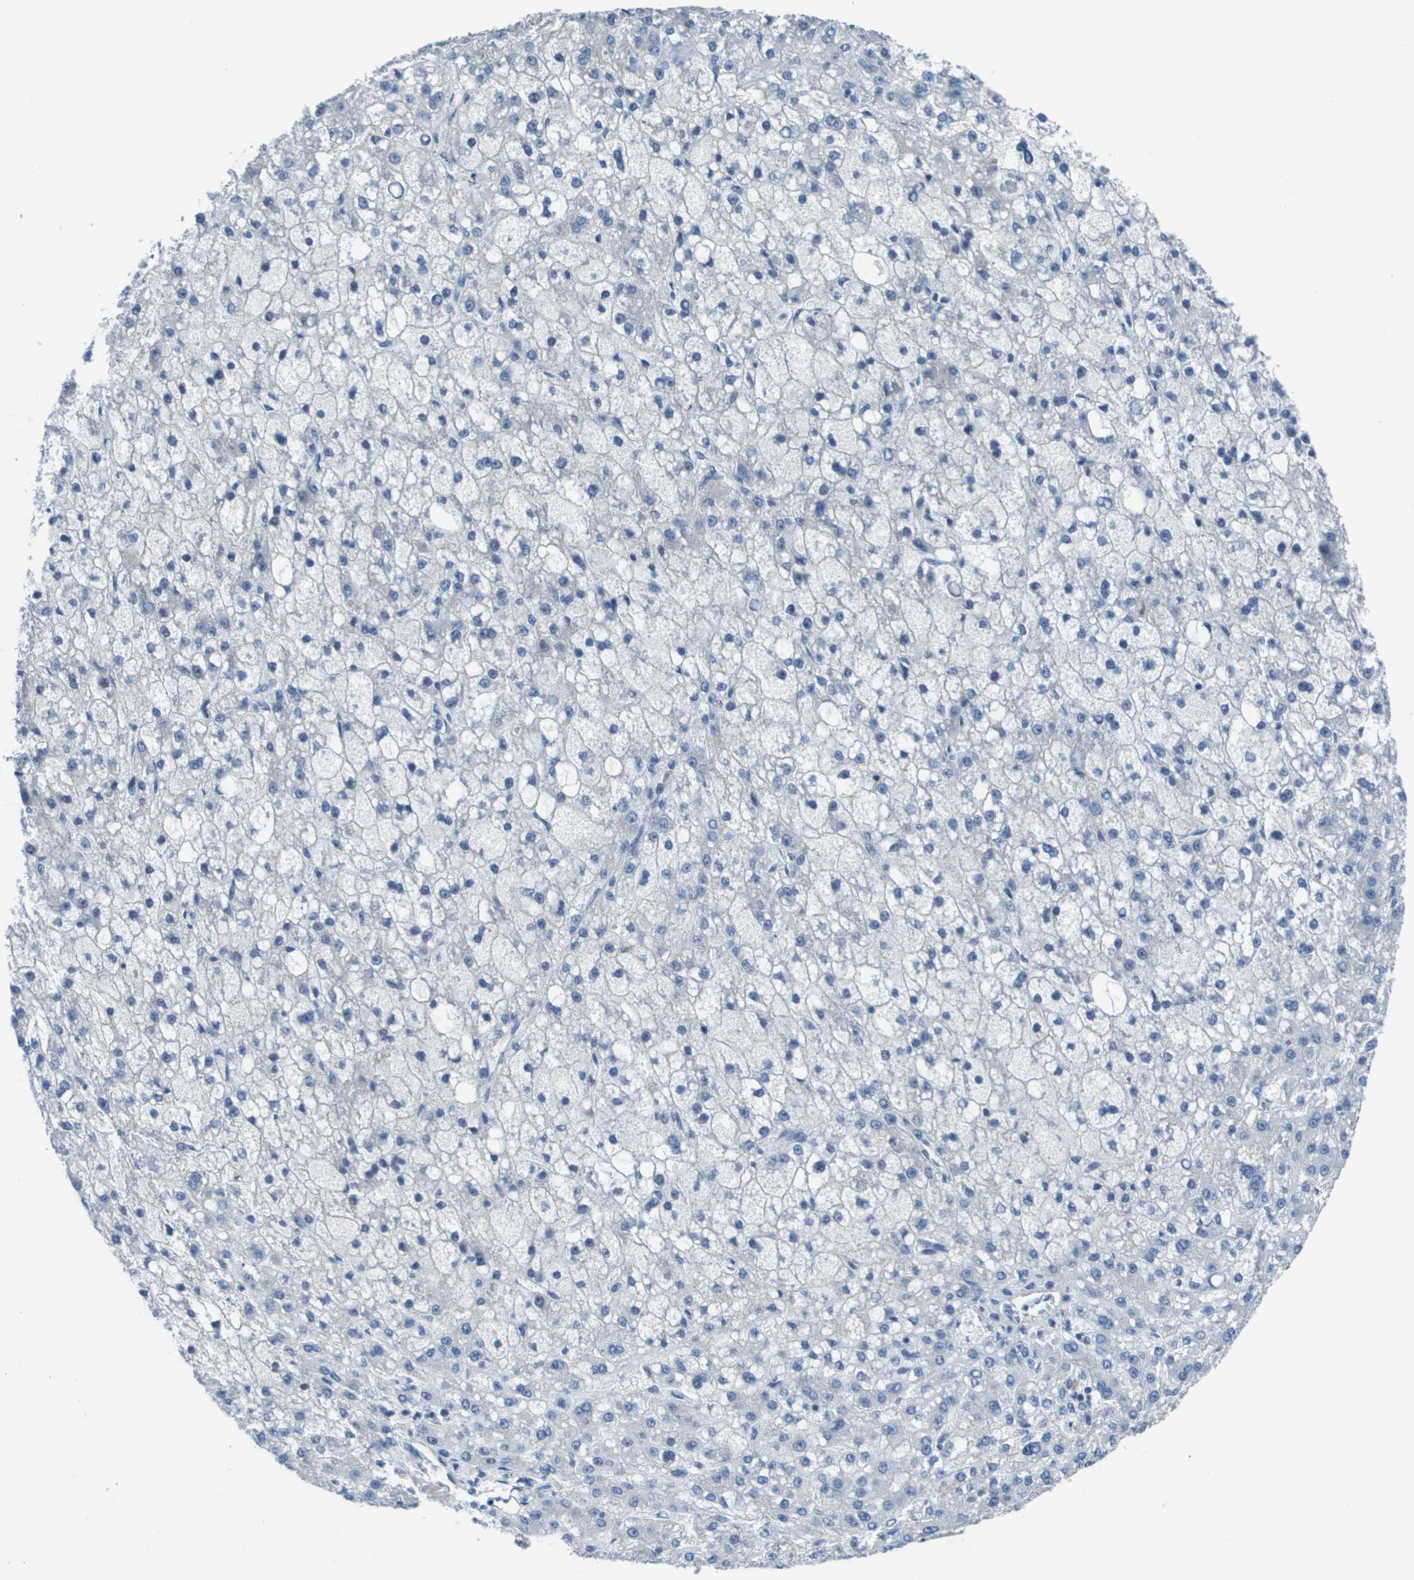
{"staining": {"intensity": "negative", "quantity": "none", "location": "none"}, "tissue": "liver cancer", "cell_type": "Tumor cells", "image_type": "cancer", "snomed": [{"axis": "morphology", "description": "Carcinoma, Hepatocellular, NOS"}, {"axis": "topography", "description": "Liver"}], "caption": "Image shows no significant protein staining in tumor cells of liver cancer.", "gene": "NCS1", "patient": {"sex": "male", "age": 67}}